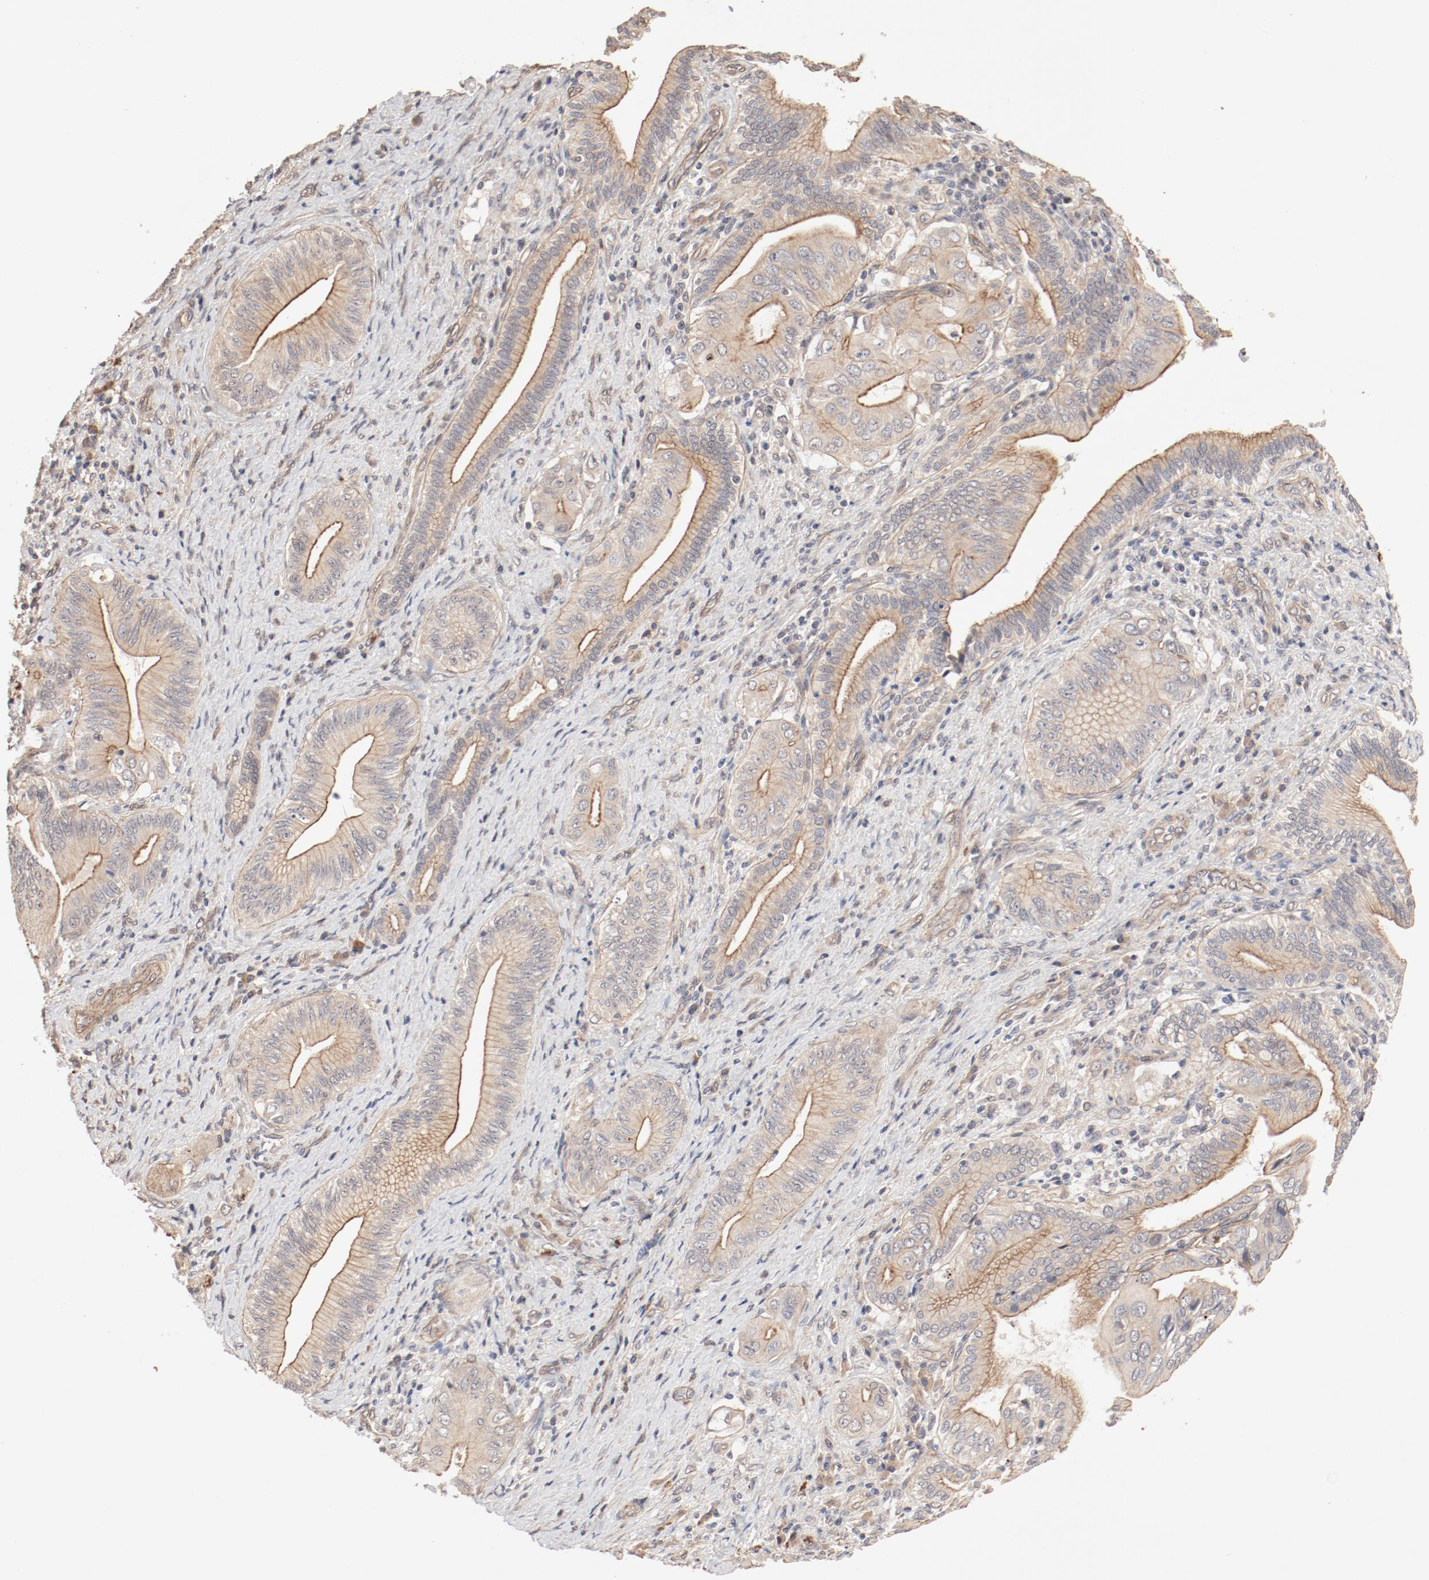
{"staining": {"intensity": "moderate", "quantity": ">75%", "location": "cytoplasmic/membranous"}, "tissue": "liver cancer", "cell_type": "Tumor cells", "image_type": "cancer", "snomed": [{"axis": "morphology", "description": "Cholangiocarcinoma"}, {"axis": "topography", "description": "Liver"}], "caption": "Human liver cancer stained for a protein (brown) exhibits moderate cytoplasmic/membranous positive expression in about >75% of tumor cells.", "gene": "IL3RA", "patient": {"sex": "male", "age": 58}}